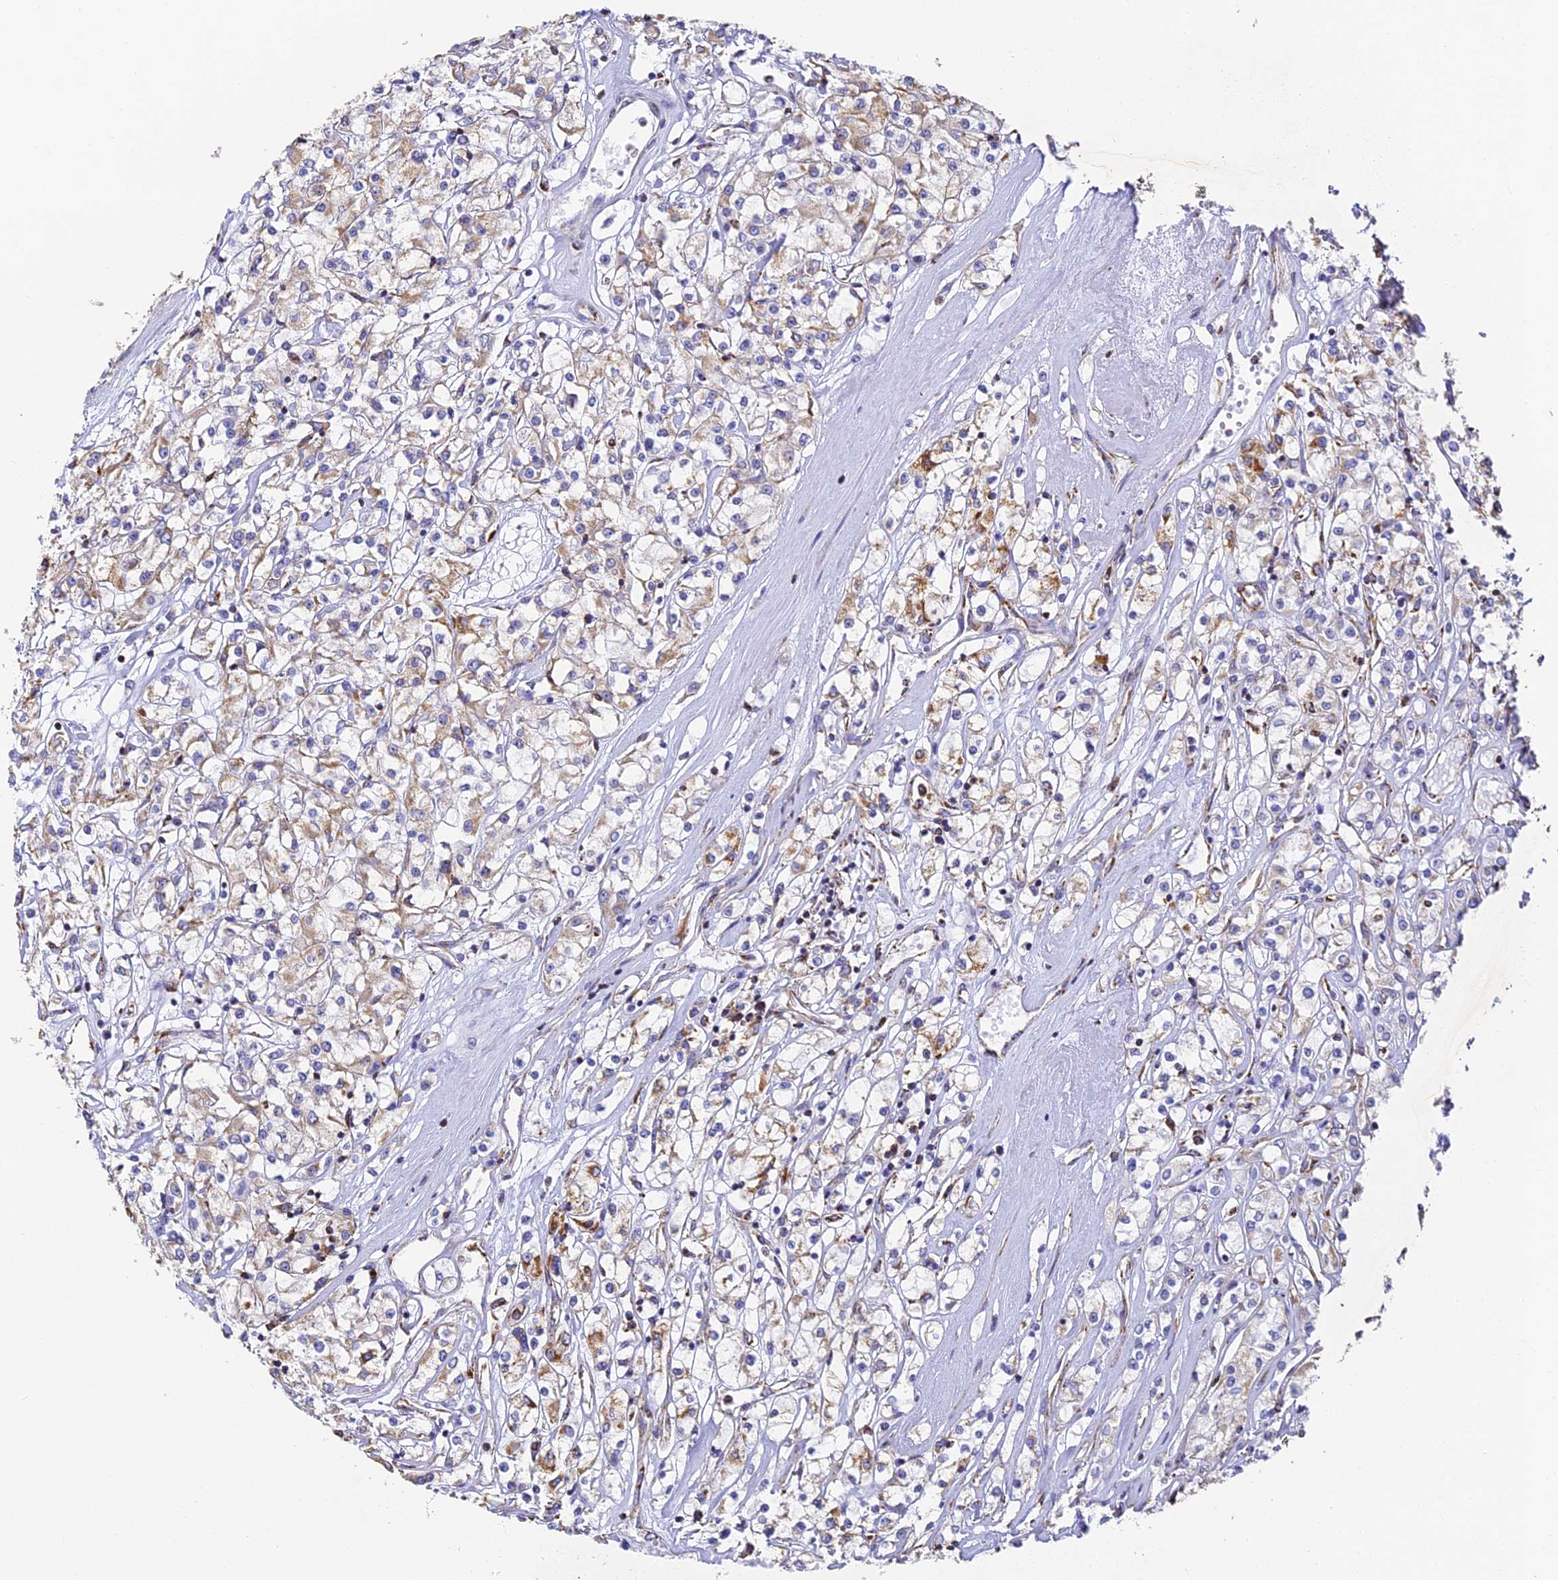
{"staining": {"intensity": "moderate", "quantity": "<25%", "location": "cytoplasmic/membranous"}, "tissue": "renal cancer", "cell_type": "Tumor cells", "image_type": "cancer", "snomed": [{"axis": "morphology", "description": "Adenocarcinoma, NOS"}, {"axis": "topography", "description": "Kidney"}], "caption": "Protein expression analysis of renal cancer (adenocarcinoma) reveals moderate cytoplasmic/membranous expression in about <25% of tumor cells.", "gene": "COX6C", "patient": {"sex": "female", "age": 59}}